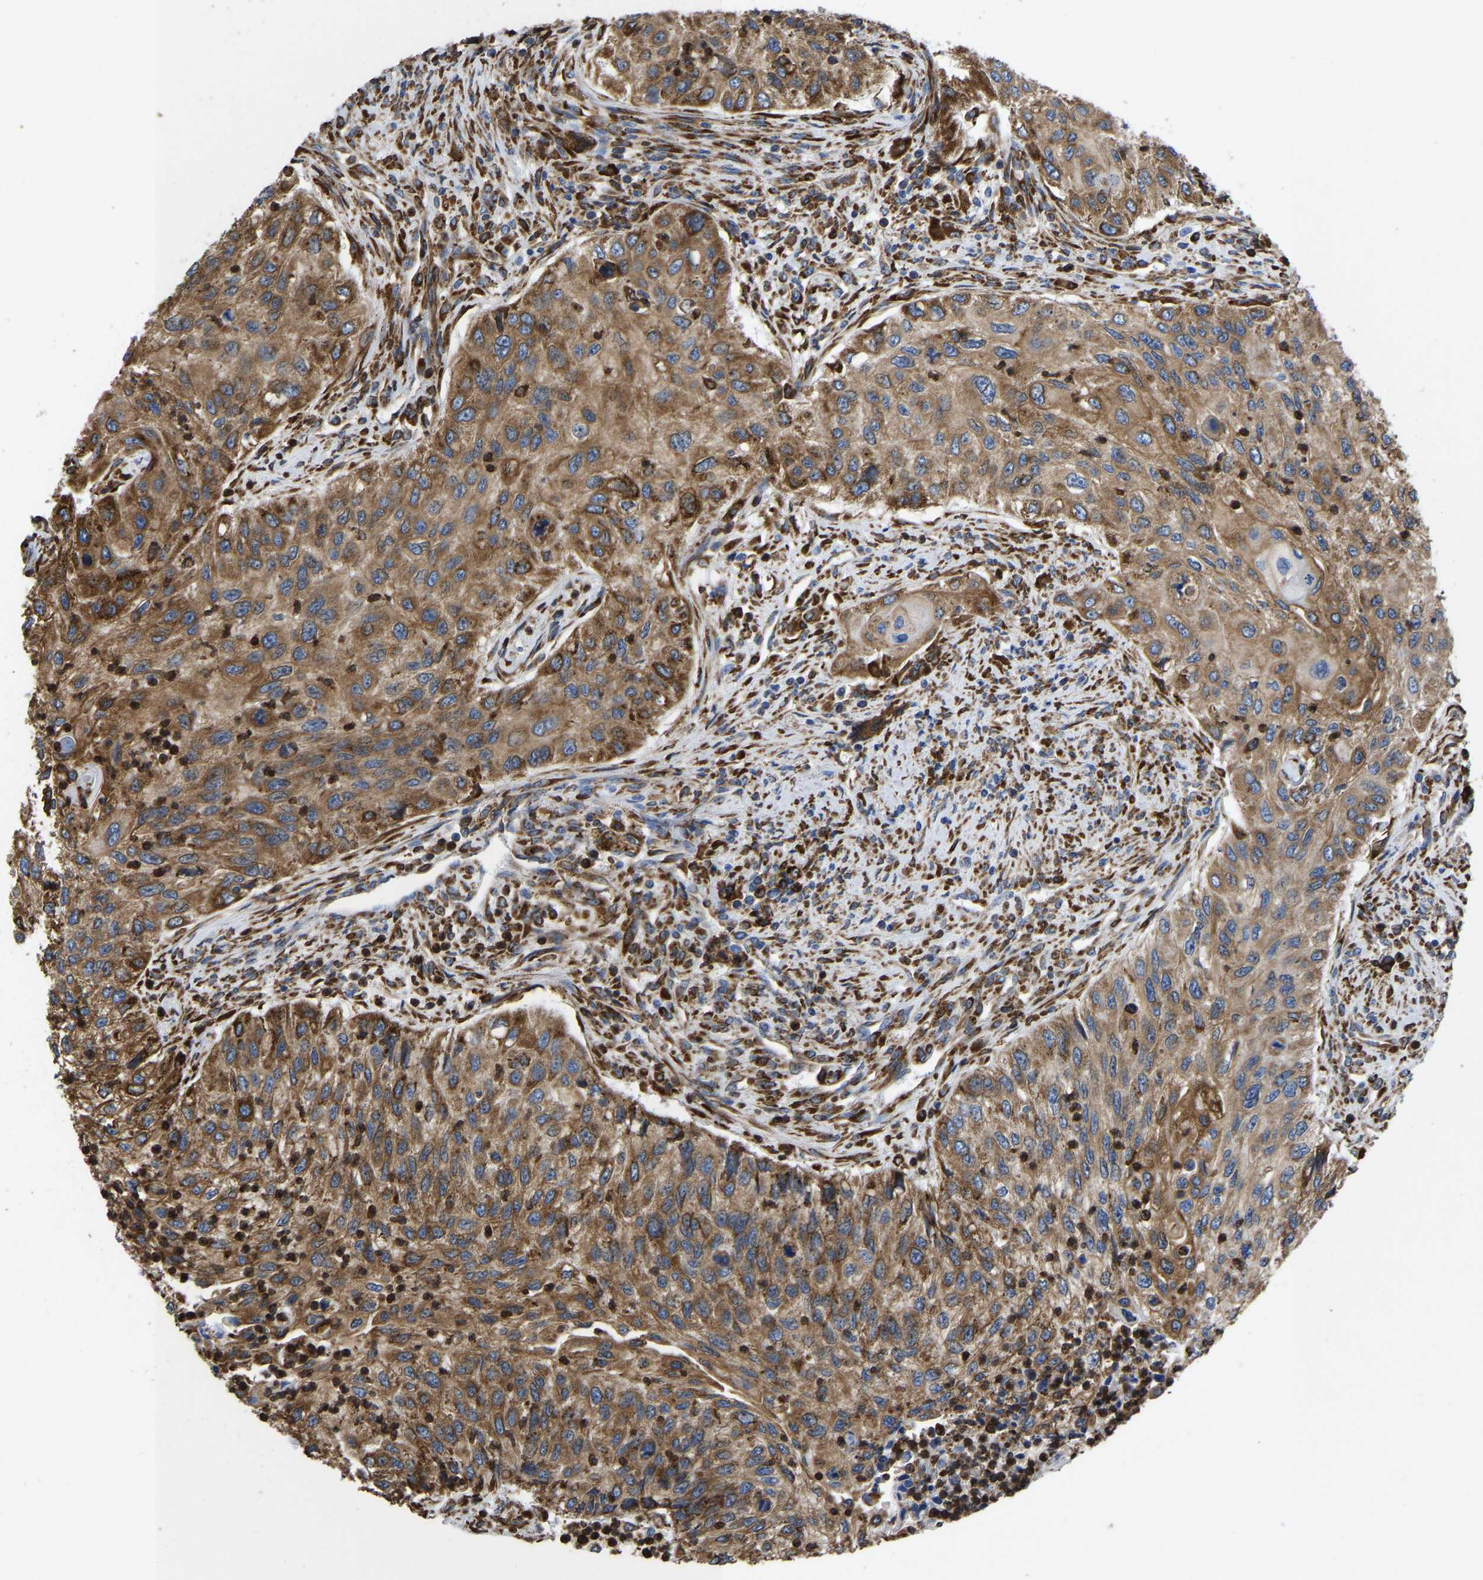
{"staining": {"intensity": "moderate", "quantity": ">75%", "location": "cytoplasmic/membranous"}, "tissue": "urothelial cancer", "cell_type": "Tumor cells", "image_type": "cancer", "snomed": [{"axis": "morphology", "description": "Urothelial carcinoma, High grade"}, {"axis": "topography", "description": "Urinary bladder"}], "caption": "IHC photomicrograph of human high-grade urothelial carcinoma stained for a protein (brown), which demonstrates medium levels of moderate cytoplasmic/membranous expression in approximately >75% of tumor cells.", "gene": "P4HB", "patient": {"sex": "female", "age": 60}}